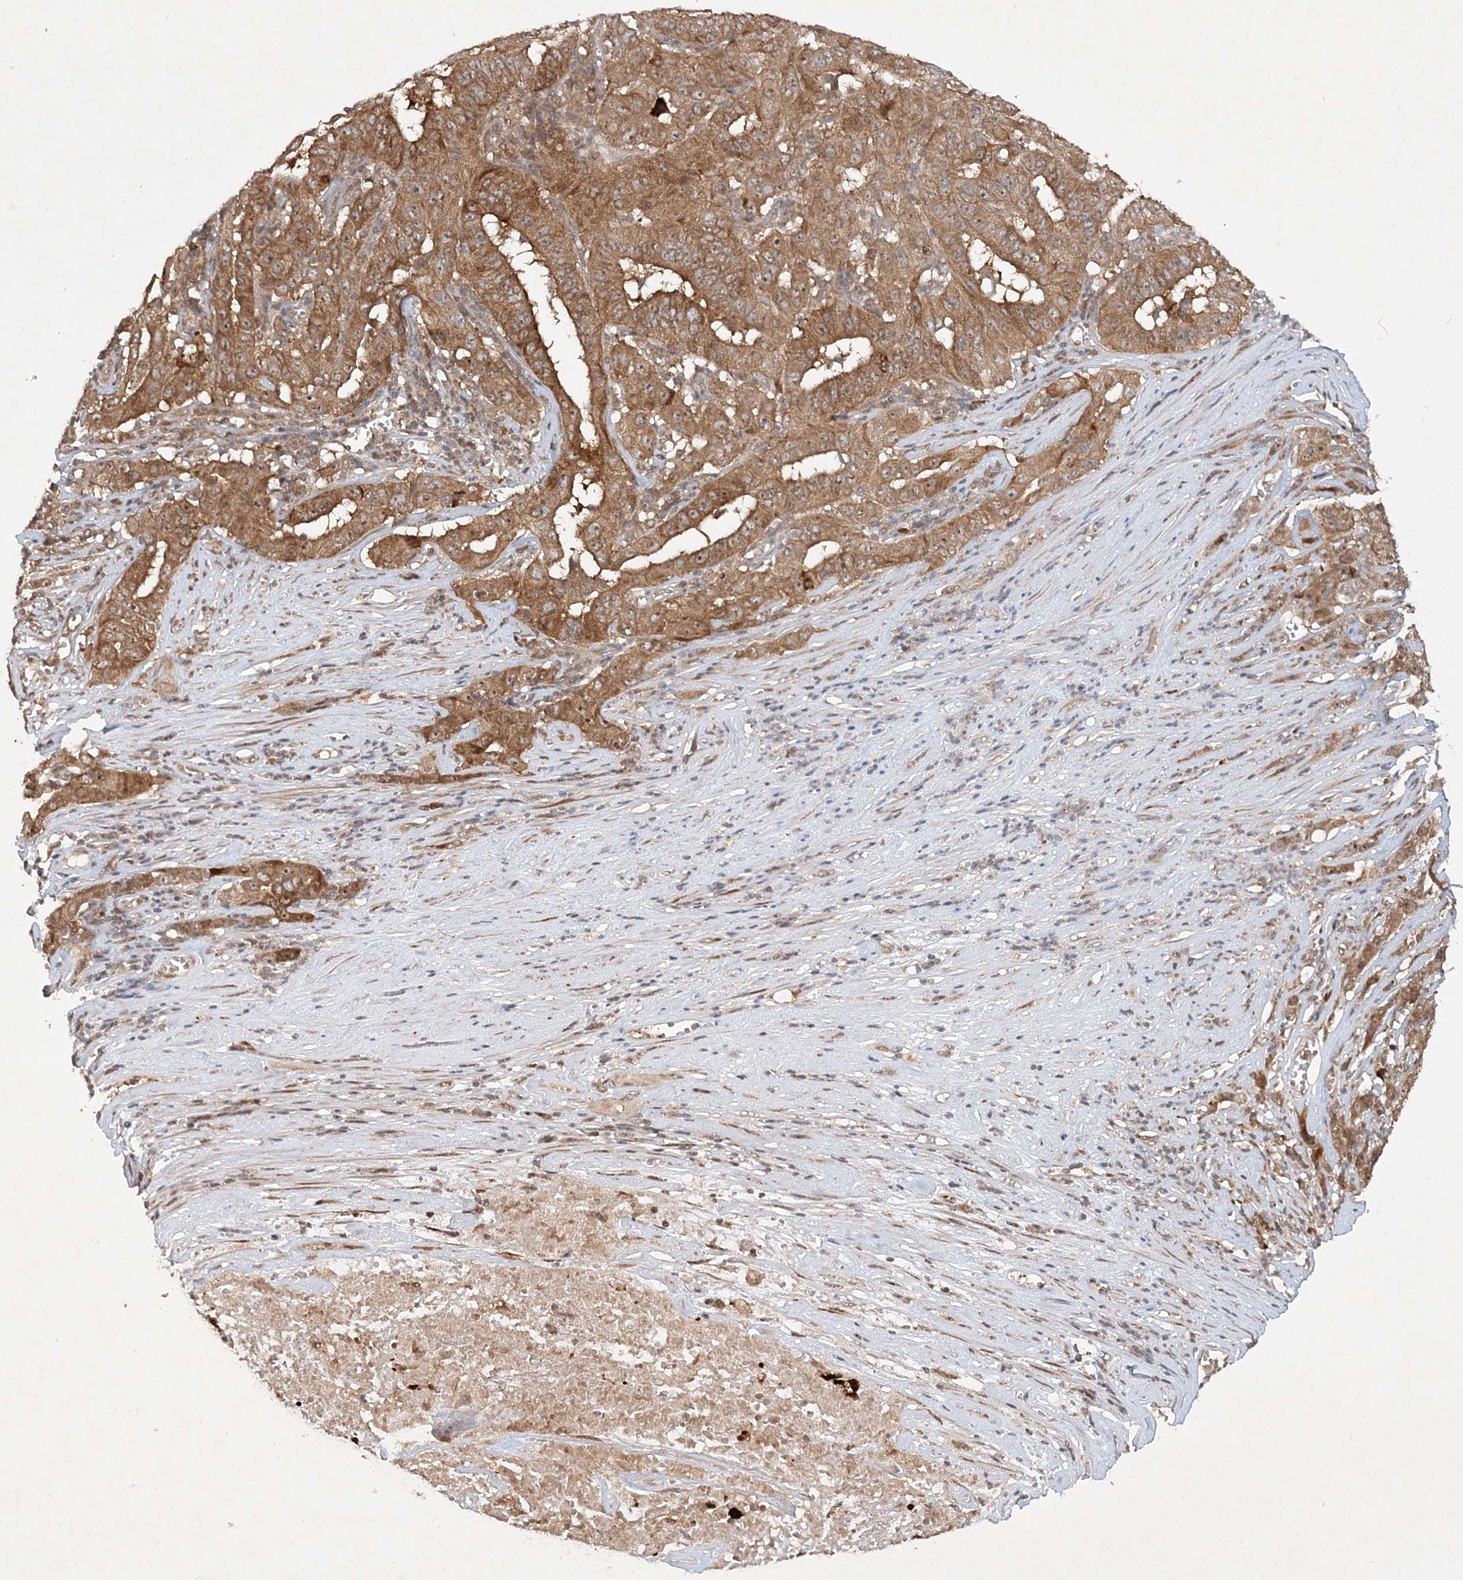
{"staining": {"intensity": "moderate", "quantity": ">75%", "location": "cytoplasmic/membranous"}, "tissue": "pancreatic cancer", "cell_type": "Tumor cells", "image_type": "cancer", "snomed": [{"axis": "morphology", "description": "Adenocarcinoma, NOS"}, {"axis": "topography", "description": "Pancreas"}], "caption": "Pancreatic adenocarcinoma stained with DAB immunohistochemistry exhibits medium levels of moderate cytoplasmic/membranous positivity in about >75% of tumor cells.", "gene": "UBR3", "patient": {"sex": "male", "age": 63}}